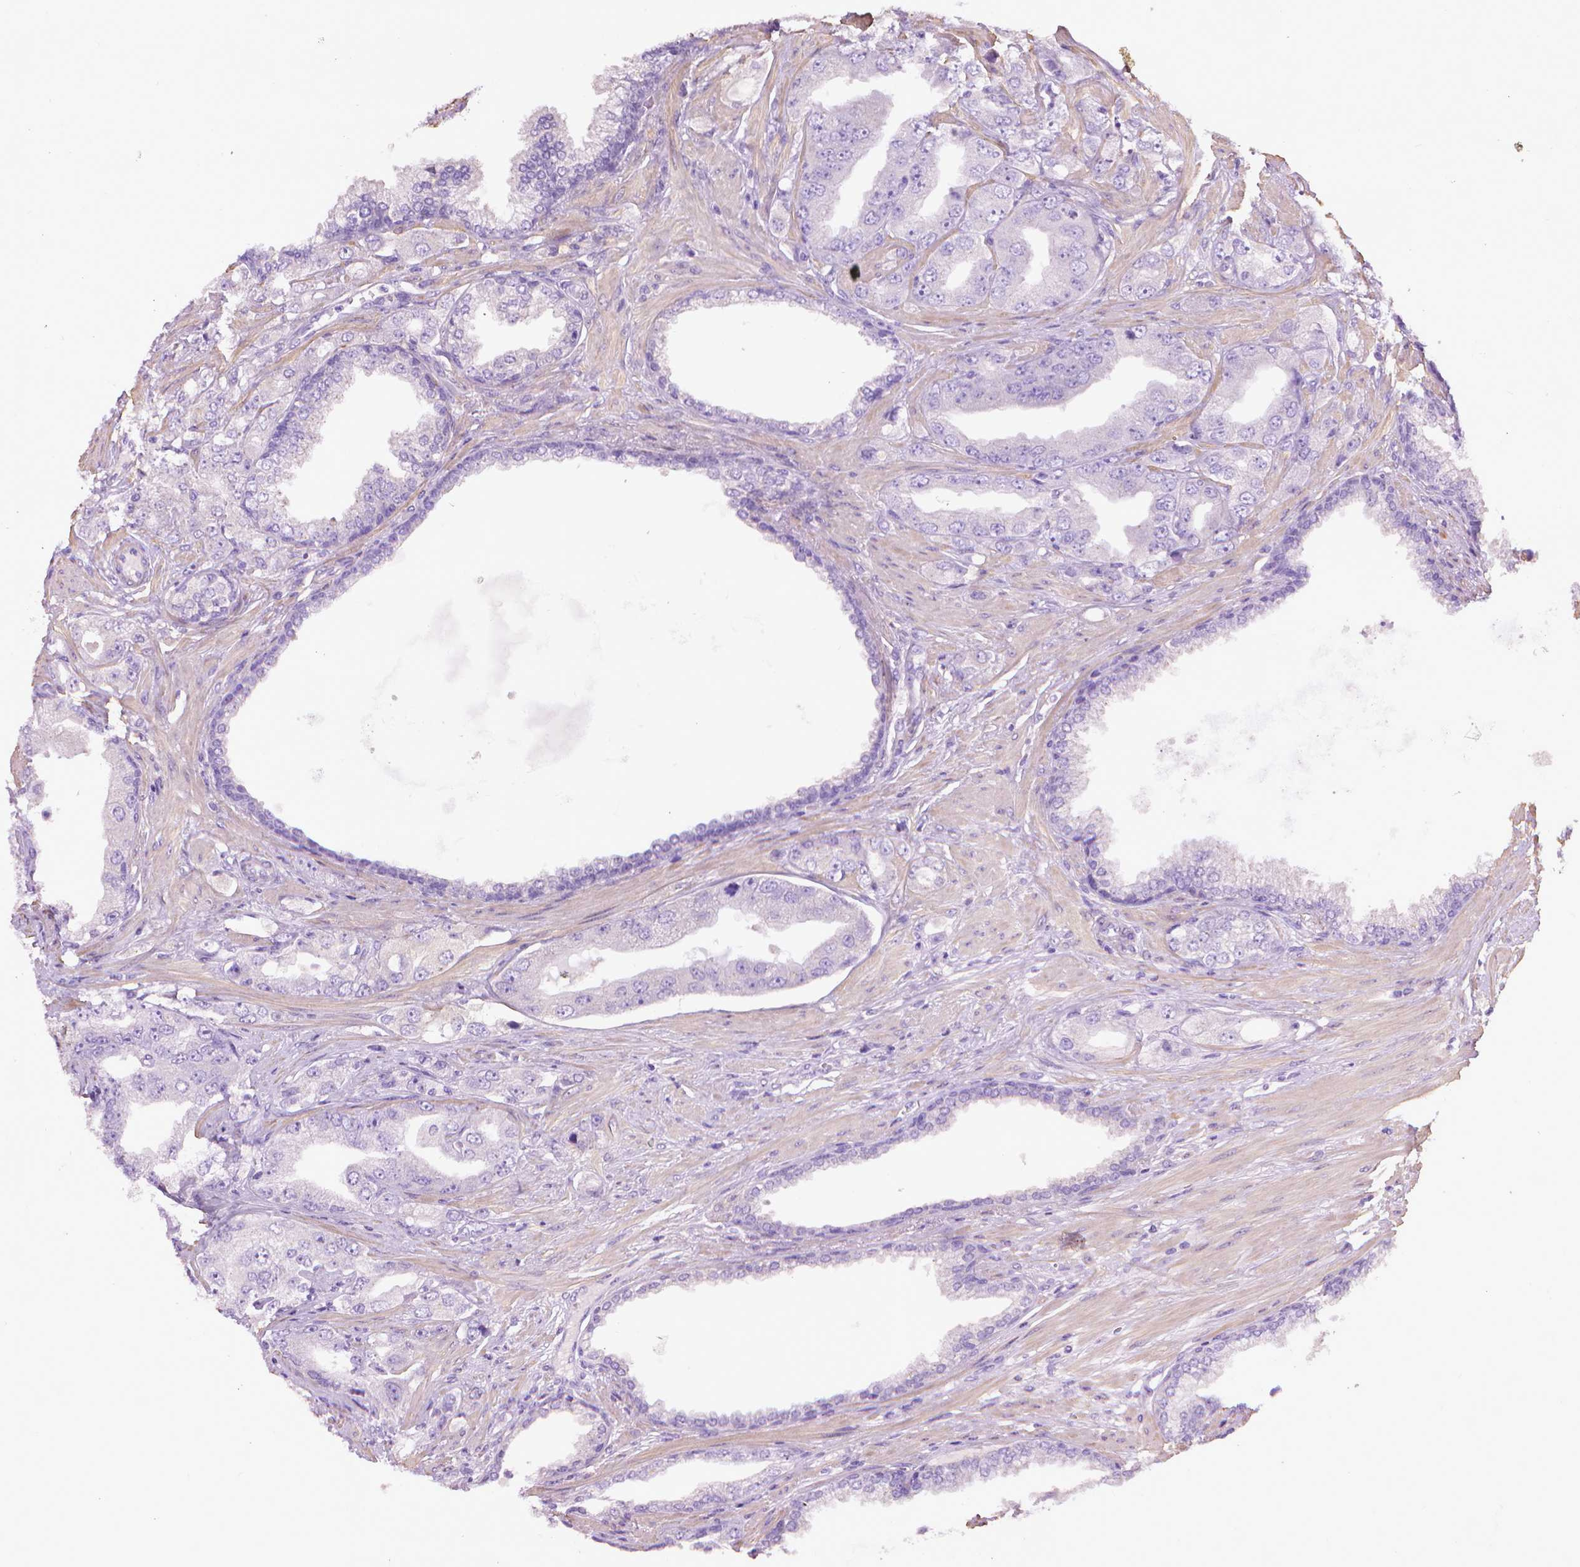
{"staining": {"intensity": "negative", "quantity": "none", "location": "none"}, "tissue": "prostate cancer", "cell_type": "Tumor cells", "image_type": "cancer", "snomed": [{"axis": "morphology", "description": "Adenocarcinoma, Low grade"}, {"axis": "topography", "description": "Prostate"}], "caption": "The image demonstrates no staining of tumor cells in low-grade adenocarcinoma (prostate). Brightfield microscopy of immunohistochemistry (IHC) stained with DAB (3,3'-diaminobenzidine) (brown) and hematoxylin (blue), captured at high magnification.", "gene": "AQP10", "patient": {"sex": "male", "age": 60}}